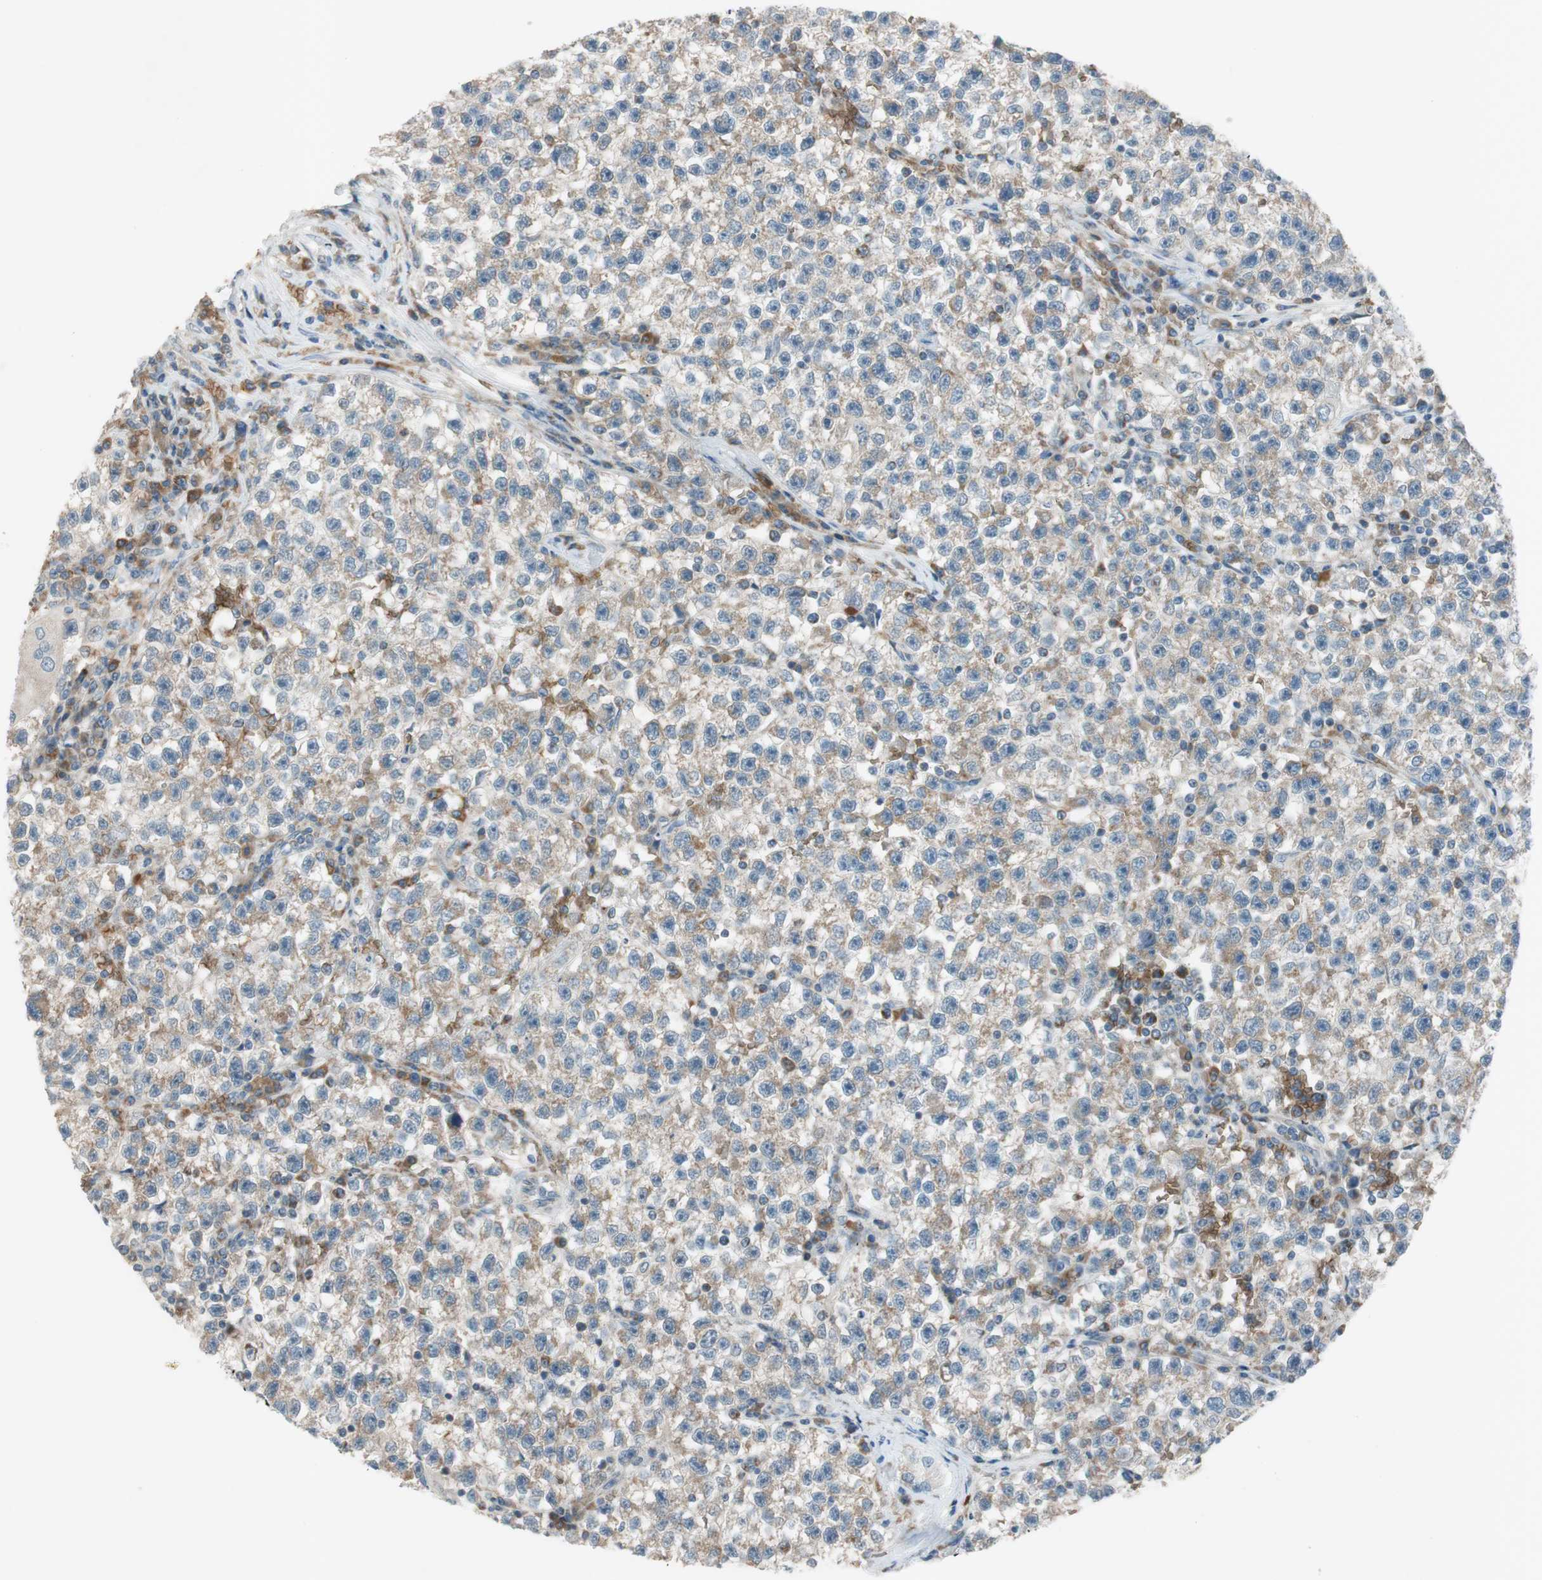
{"staining": {"intensity": "weak", "quantity": ">75%", "location": "cytoplasmic/membranous"}, "tissue": "testis cancer", "cell_type": "Tumor cells", "image_type": "cancer", "snomed": [{"axis": "morphology", "description": "Seminoma, NOS"}, {"axis": "topography", "description": "Testis"}], "caption": "A brown stain labels weak cytoplasmic/membranous expression of a protein in testis cancer (seminoma) tumor cells. The staining is performed using DAB brown chromogen to label protein expression. The nuclei are counter-stained blue using hematoxylin.", "gene": "GYPC", "patient": {"sex": "male", "age": 22}}